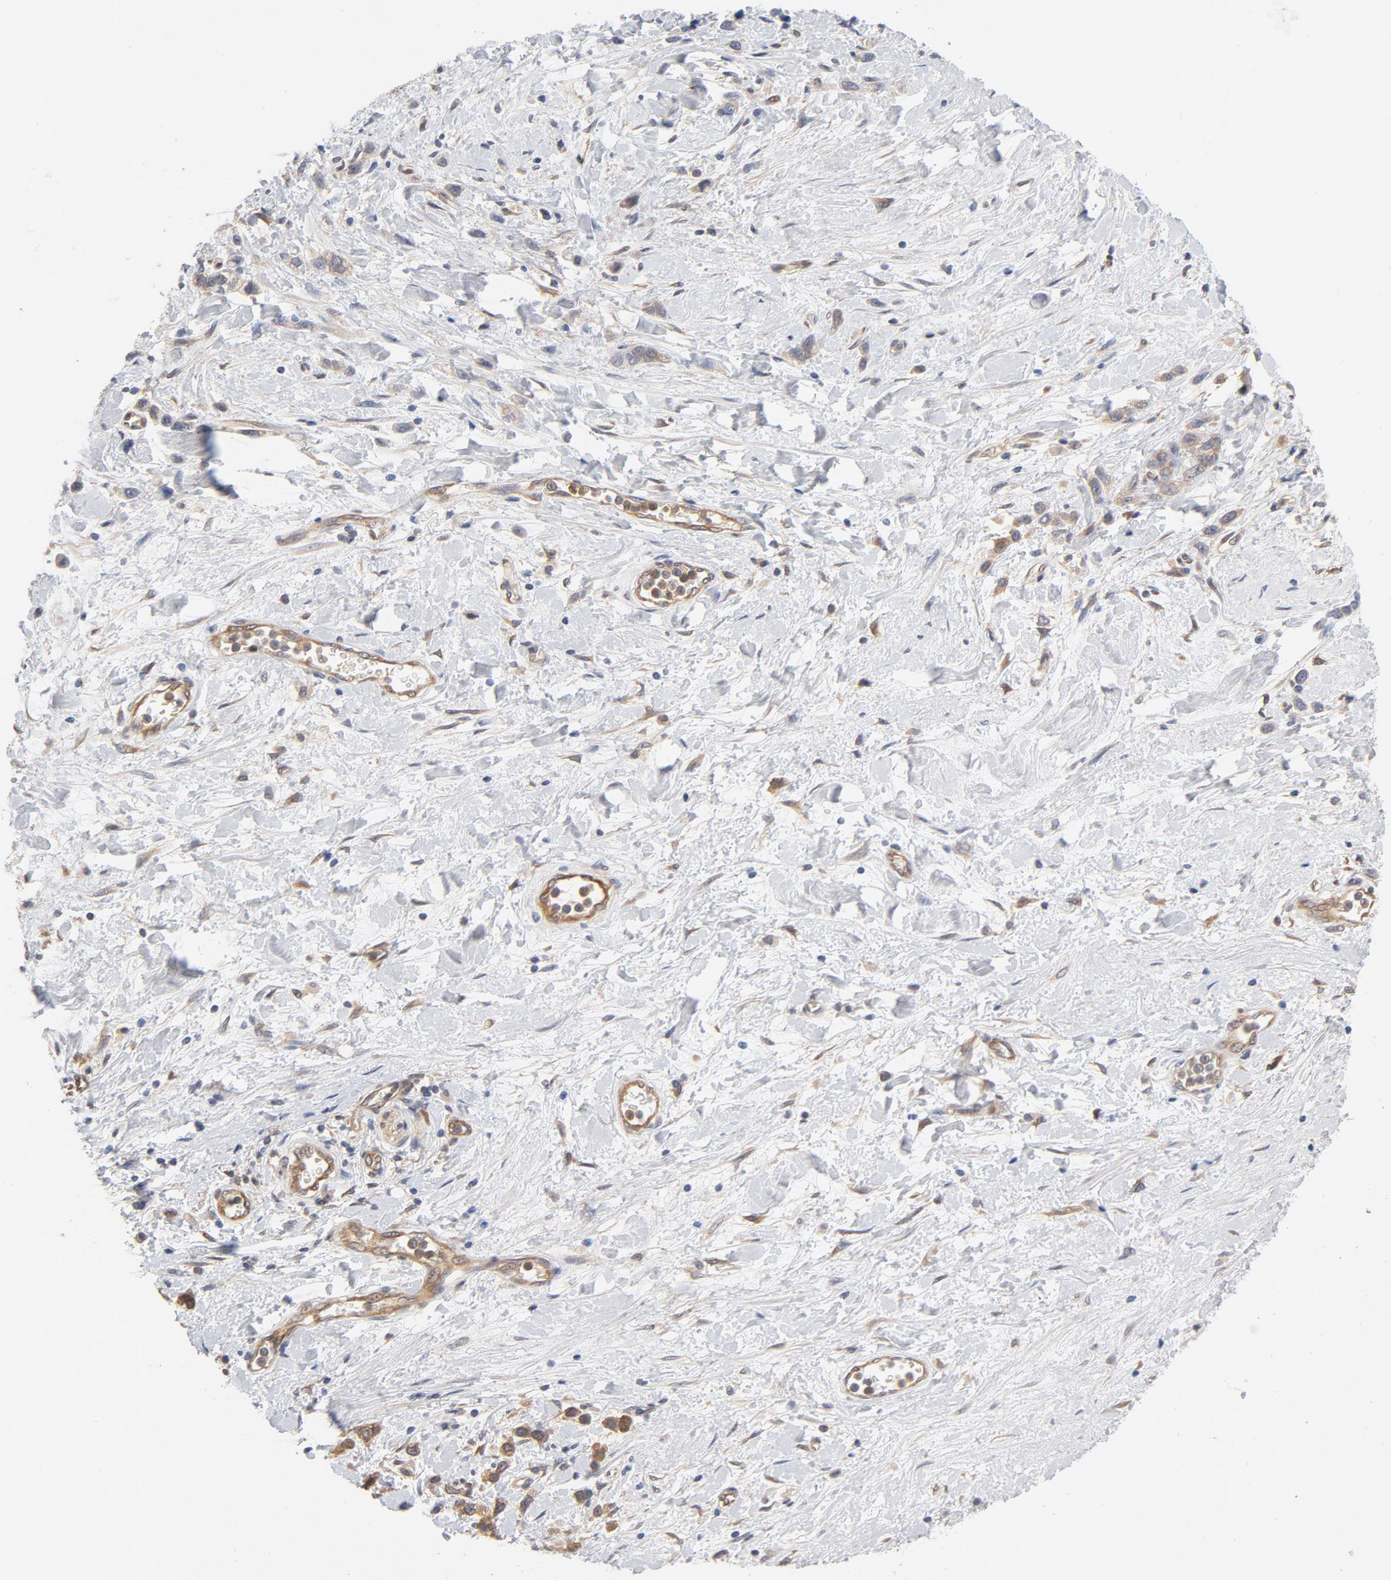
{"staining": {"intensity": "weak", "quantity": ">75%", "location": "cytoplasmic/membranous"}, "tissue": "stomach cancer", "cell_type": "Tumor cells", "image_type": "cancer", "snomed": [{"axis": "morphology", "description": "Normal tissue, NOS"}, {"axis": "morphology", "description": "Adenocarcinoma, NOS"}, {"axis": "morphology", "description": "Adenocarcinoma, High grade"}, {"axis": "topography", "description": "Stomach, upper"}, {"axis": "topography", "description": "Stomach"}], "caption": "Weak cytoplasmic/membranous staining is identified in about >75% of tumor cells in stomach cancer (adenocarcinoma (high-grade)).", "gene": "ASMTL", "patient": {"sex": "female", "age": 65}}